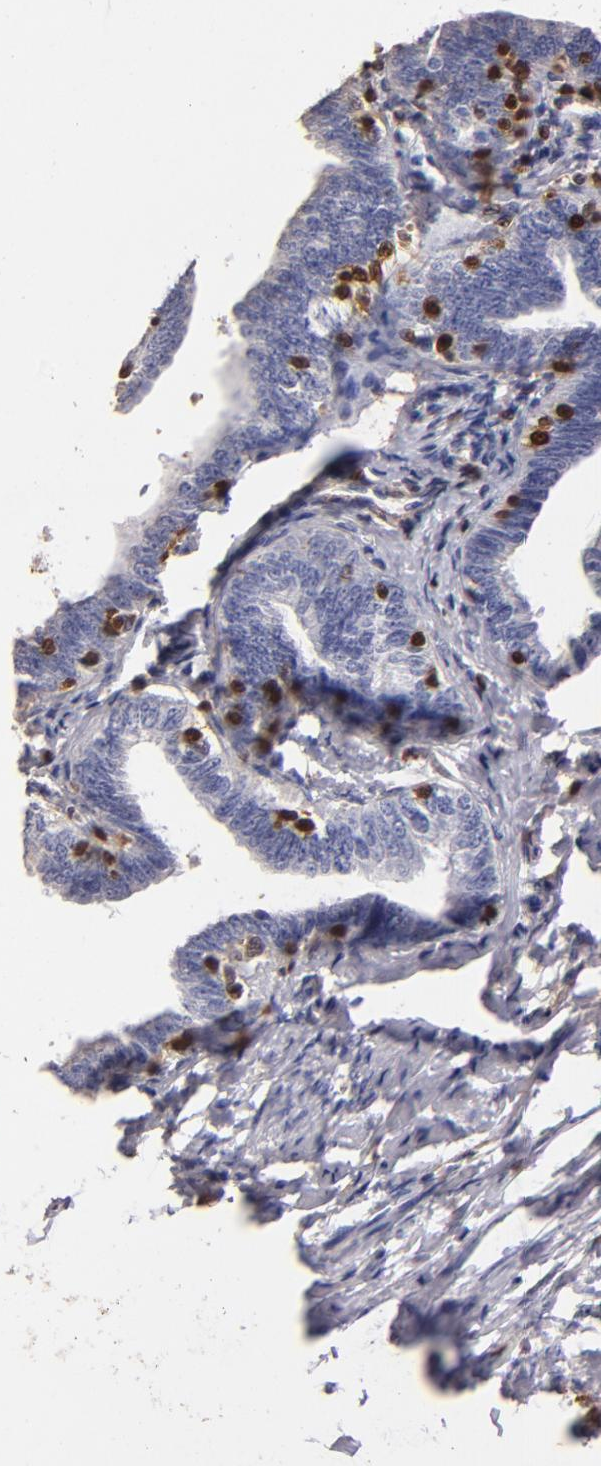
{"staining": {"intensity": "negative", "quantity": "none", "location": "none"}, "tissue": "fallopian tube", "cell_type": "Glandular cells", "image_type": "normal", "snomed": [{"axis": "morphology", "description": "Normal tissue, NOS"}, {"axis": "topography", "description": "Fallopian tube"}, {"axis": "topography", "description": "Ovary"}], "caption": "The immunohistochemistry micrograph has no significant expression in glandular cells of fallopian tube. The staining is performed using DAB brown chromogen with nuclei counter-stained in using hematoxylin.", "gene": "S100A4", "patient": {"sex": "female", "age": 69}}